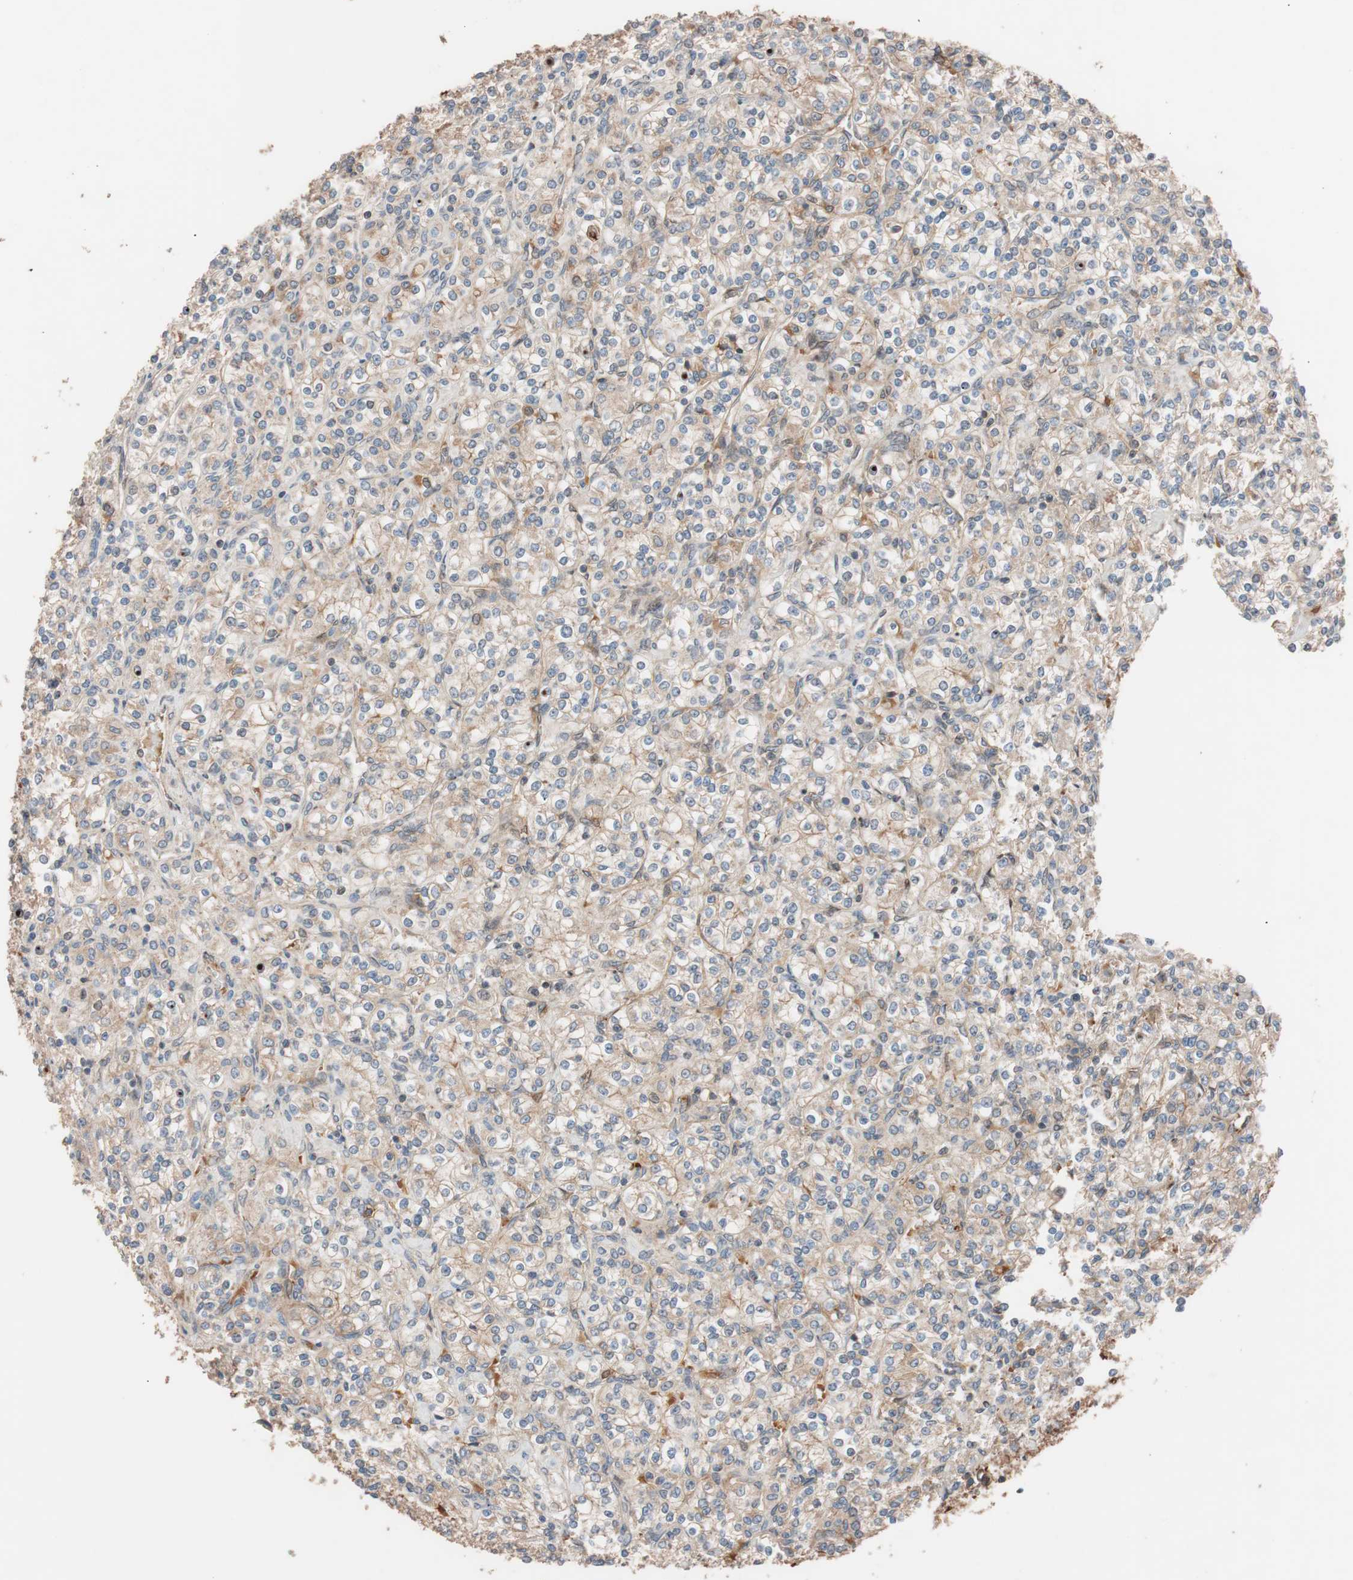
{"staining": {"intensity": "moderate", "quantity": ">75%", "location": "cytoplasmic/membranous"}, "tissue": "renal cancer", "cell_type": "Tumor cells", "image_type": "cancer", "snomed": [{"axis": "morphology", "description": "Adenocarcinoma, NOS"}, {"axis": "topography", "description": "Kidney"}], "caption": "About >75% of tumor cells in human renal cancer (adenocarcinoma) demonstrate moderate cytoplasmic/membranous protein positivity as visualized by brown immunohistochemical staining.", "gene": "SDC4", "patient": {"sex": "male", "age": 77}}